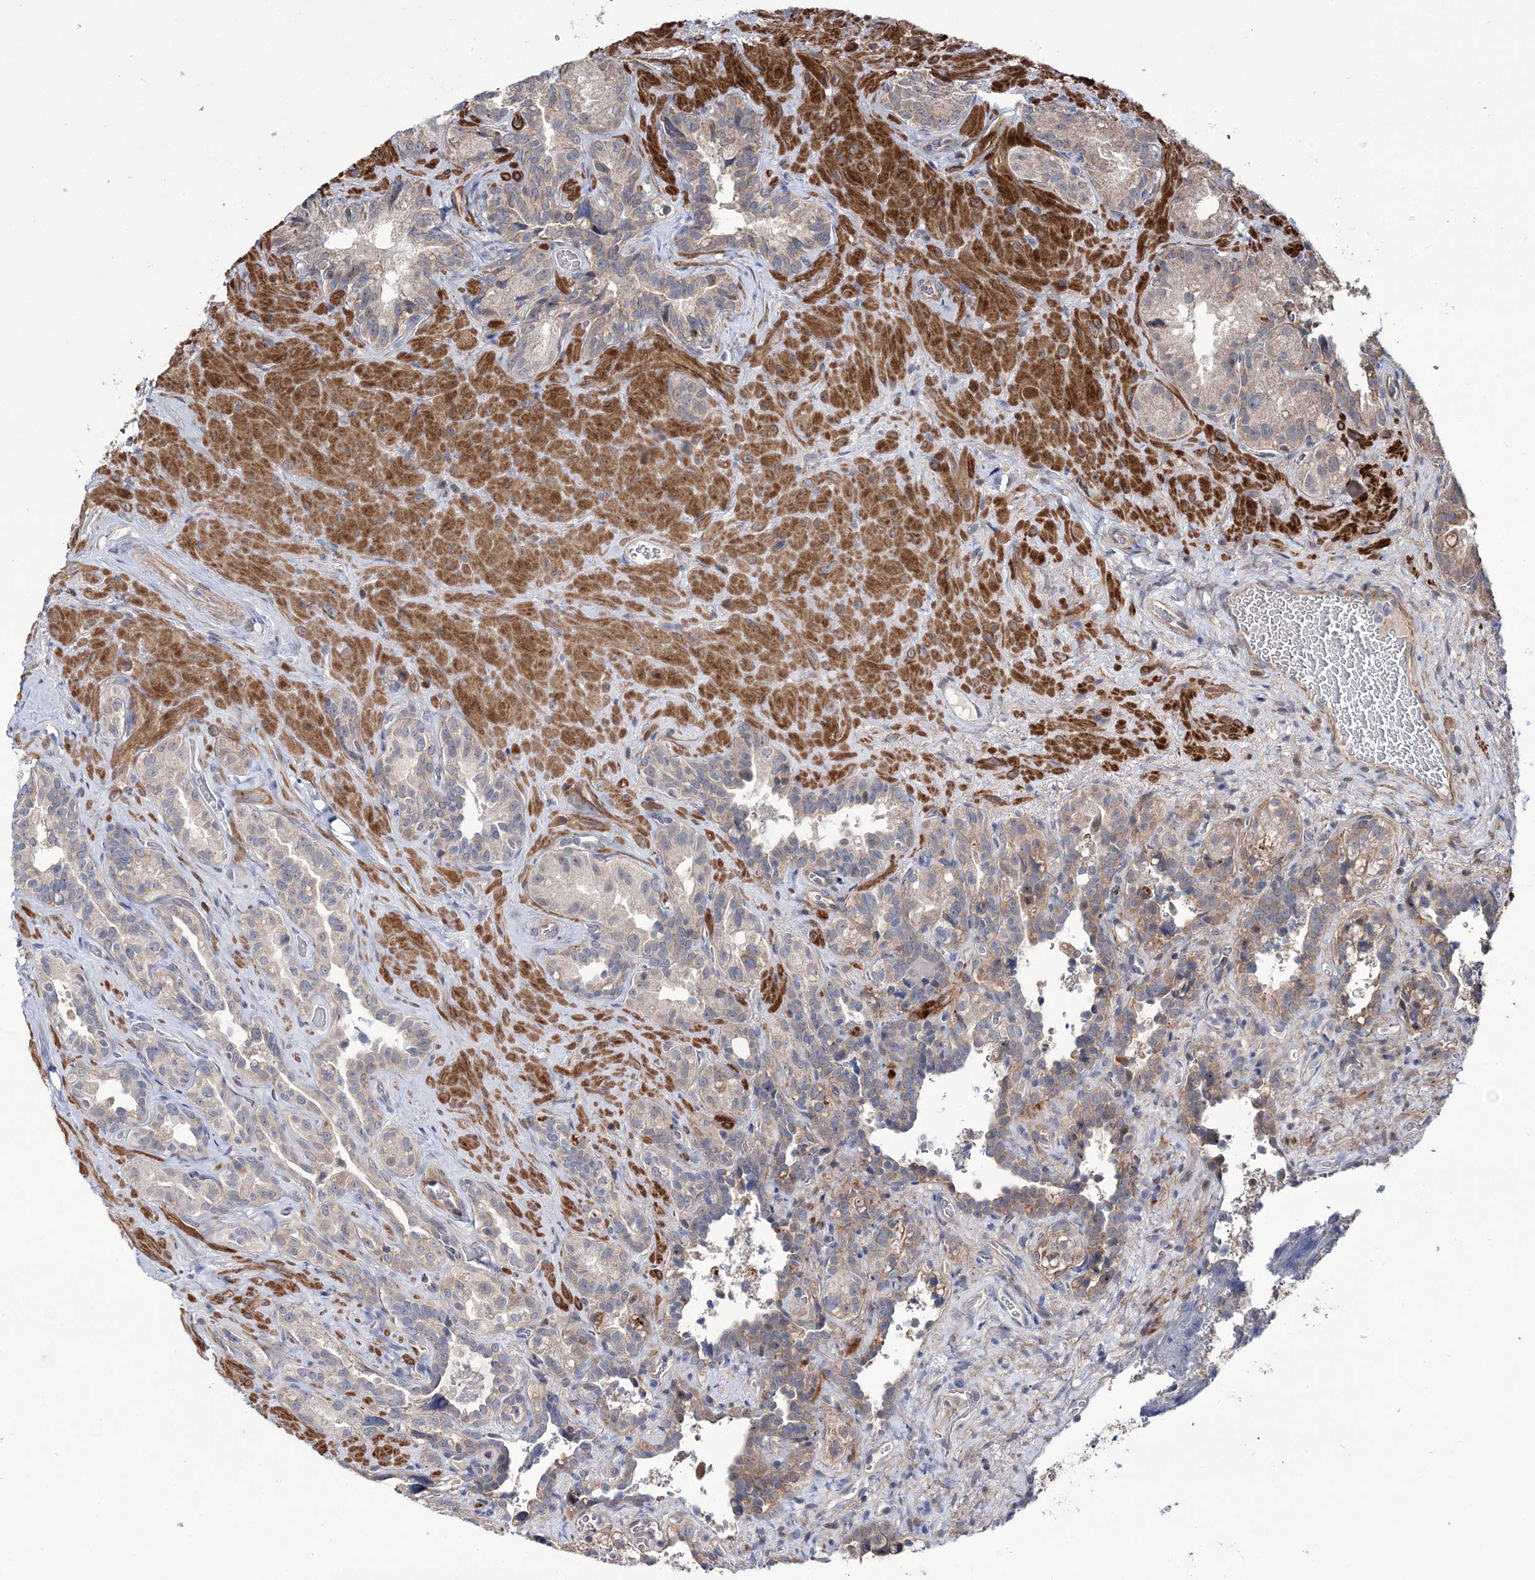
{"staining": {"intensity": "negative", "quantity": "none", "location": "none"}, "tissue": "seminal vesicle", "cell_type": "Glandular cells", "image_type": "normal", "snomed": [{"axis": "morphology", "description": "Normal tissue, NOS"}, {"axis": "topography", "description": "Seminal veicle"}, {"axis": "topography", "description": "Peripheral nerve tissue"}], "caption": "Human seminal vesicle stained for a protein using immunohistochemistry (IHC) shows no positivity in glandular cells.", "gene": "PPP2R2B", "patient": {"sex": "male", "age": 67}}